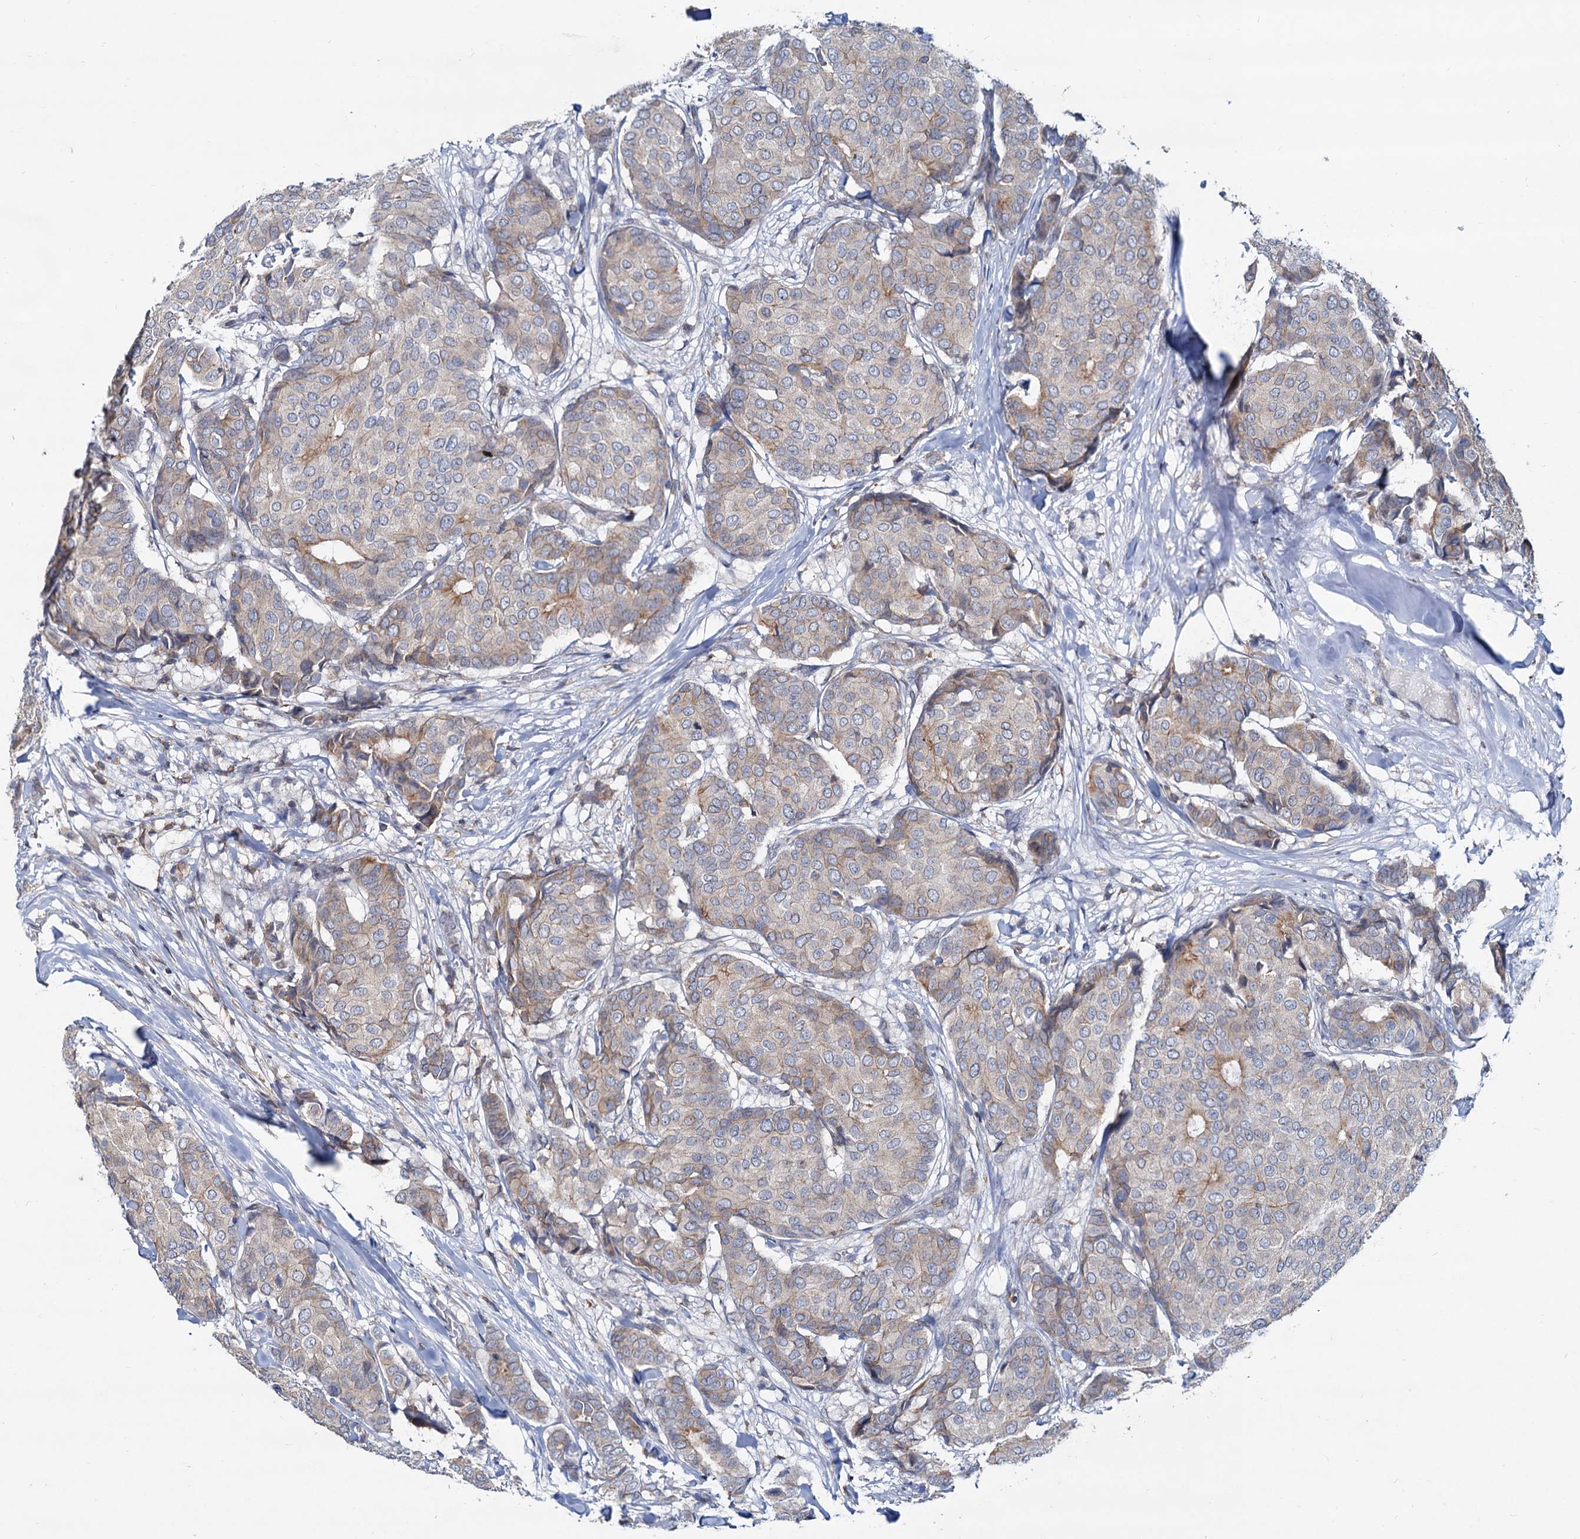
{"staining": {"intensity": "moderate", "quantity": "<25%", "location": "cytoplasmic/membranous"}, "tissue": "breast cancer", "cell_type": "Tumor cells", "image_type": "cancer", "snomed": [{"axis": "morphology", "description": "Duct carcinoma"}, {"axis": "topography", "description": "Breast"}], "caption": "A micrograph of breast infiltrating ductal carcinoma stained for a protein shows moderate cytoplasmic/membranous brown staining in tumor cells.", "gene": "LRCH4", "patient": {"sex": "female", "age": 75}}